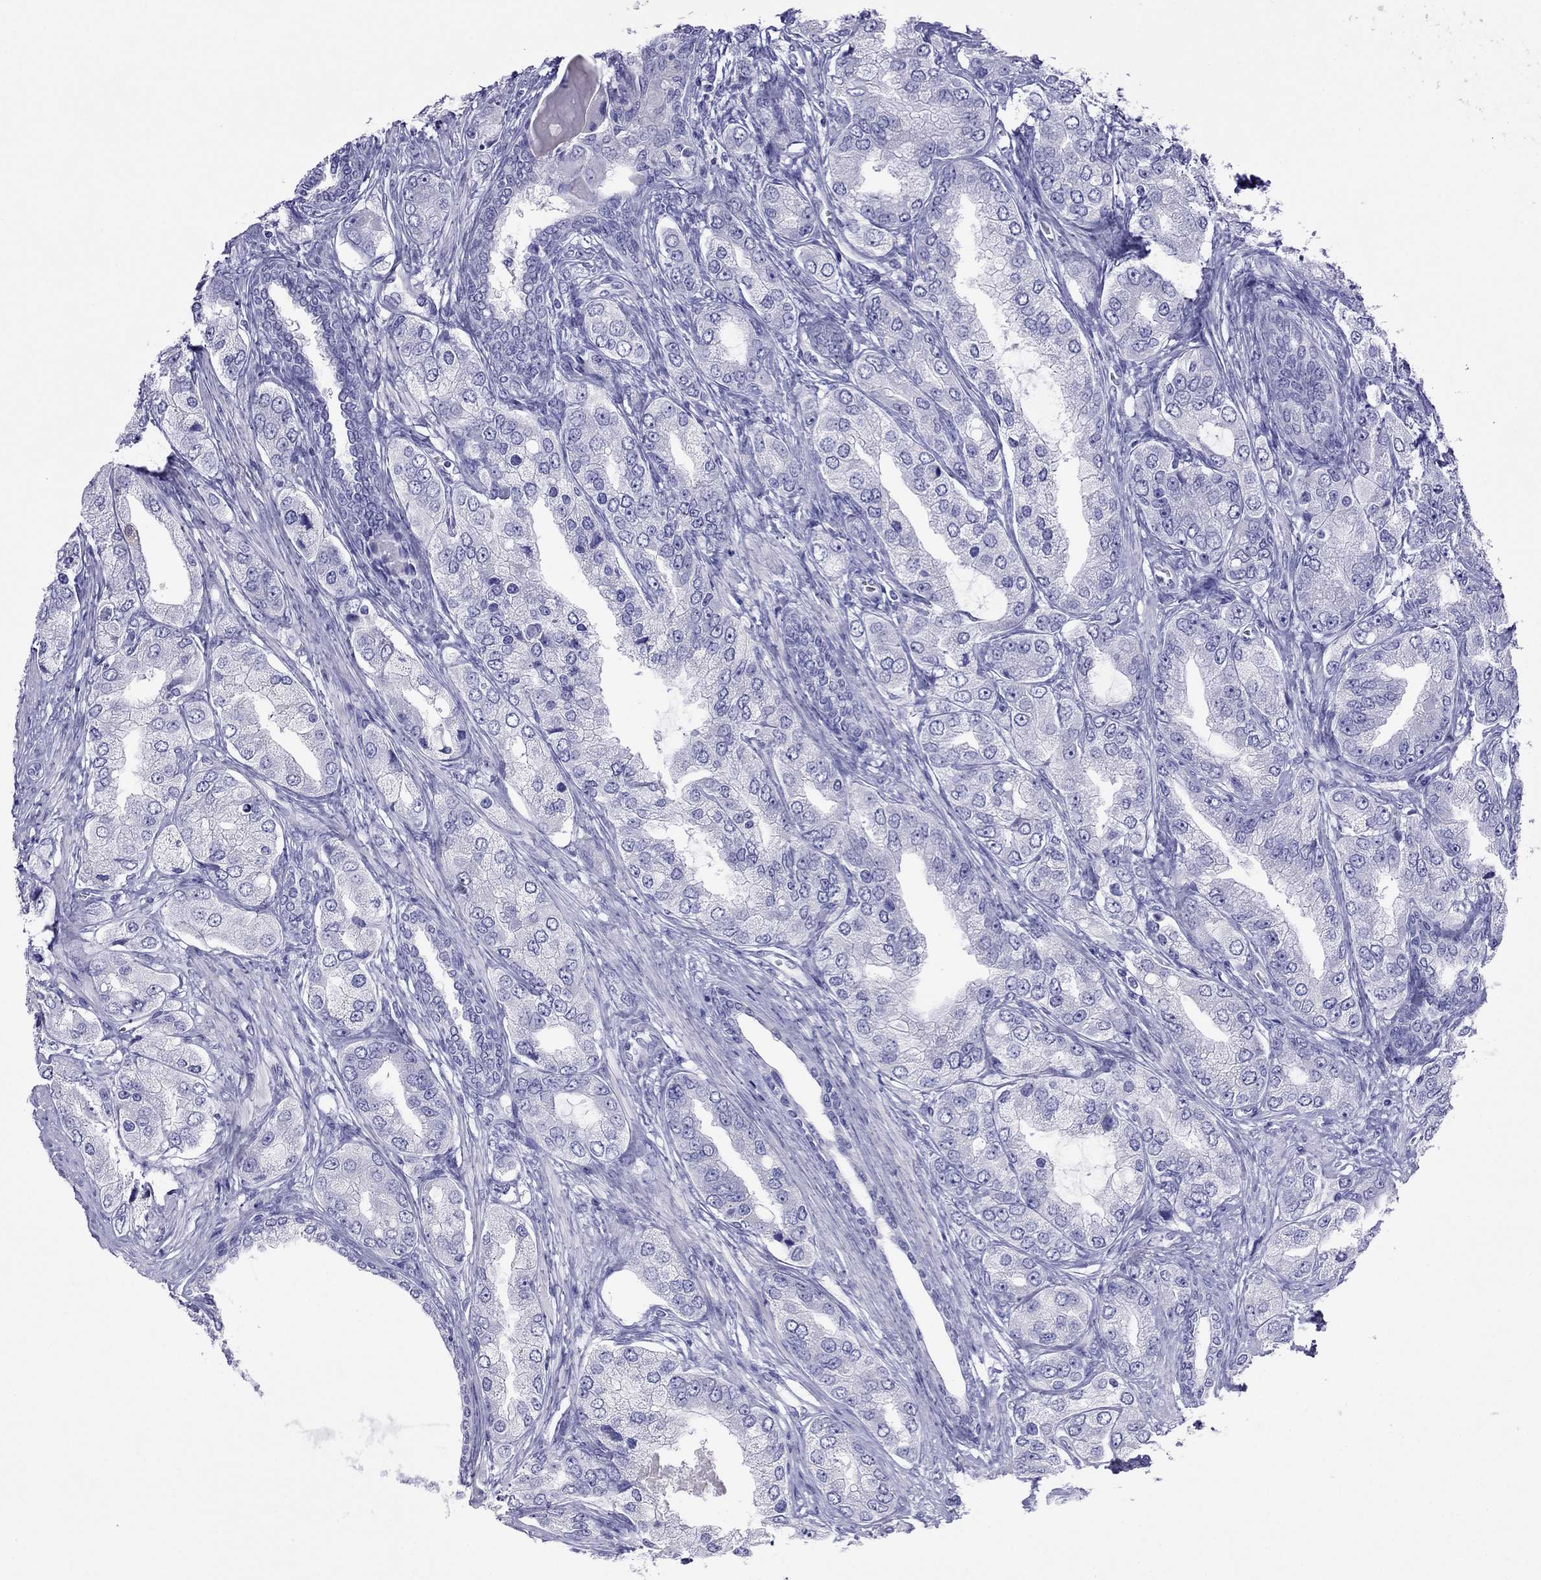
{"staining": {"intensity": "negative", "quantity": "none", "location": "none"}, "tissue": "prostate cancer", "cell_type": "Tumor cells", "image_type": "cancer", "snomed": [{"axis": "morphology", "description": "Adenocarcinoma, Low grade"}, {"axis": "topography", "description": "Prostate"}], "caption": "Prostate adenocarcinoma (low-grade) was stained to show a protein in brown. There is no significant staining in tumor cells.", "gene": "PCDHA6", "patient": {"sex": "male", "age": 69}}